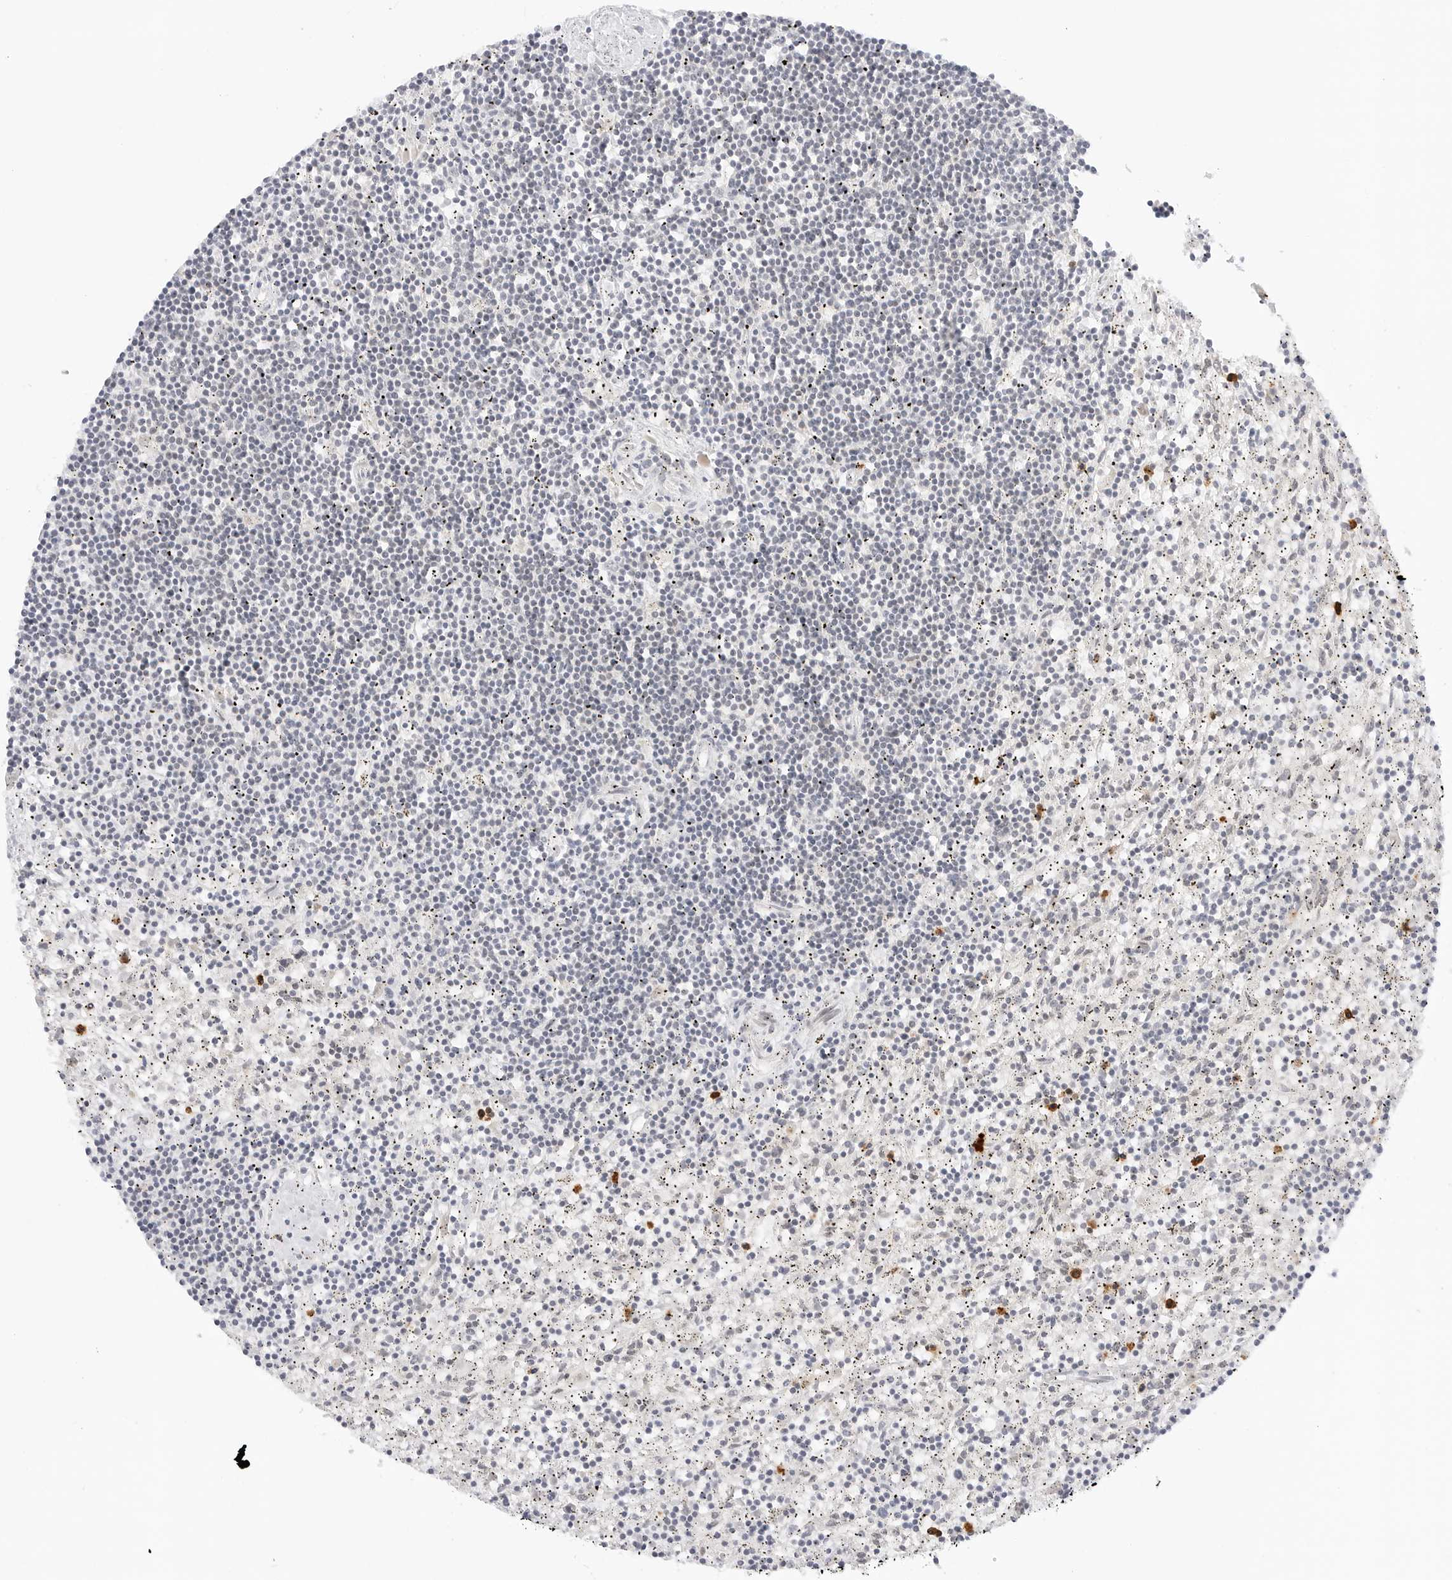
{"staining": {"intensity": "negative", "quantity": "none", "location": "none"}, "tissue": "lymphoma", "cell_type": "Tumor cells", "image_type": "cancer", "snomed": [{"axis": "morphology", "description": "Malignant lymphoma, non-Hodgkin's type, Low grade"}, {"axis": "topography", "description": "Spleen"}], "caption": "A micrograph of human low-grade malignant lymphoma, non-Hodgkin's type is negative for staining in tumor cells.", "gene": "HIPK3", "patient": {"sex": "male", "age": 76}}